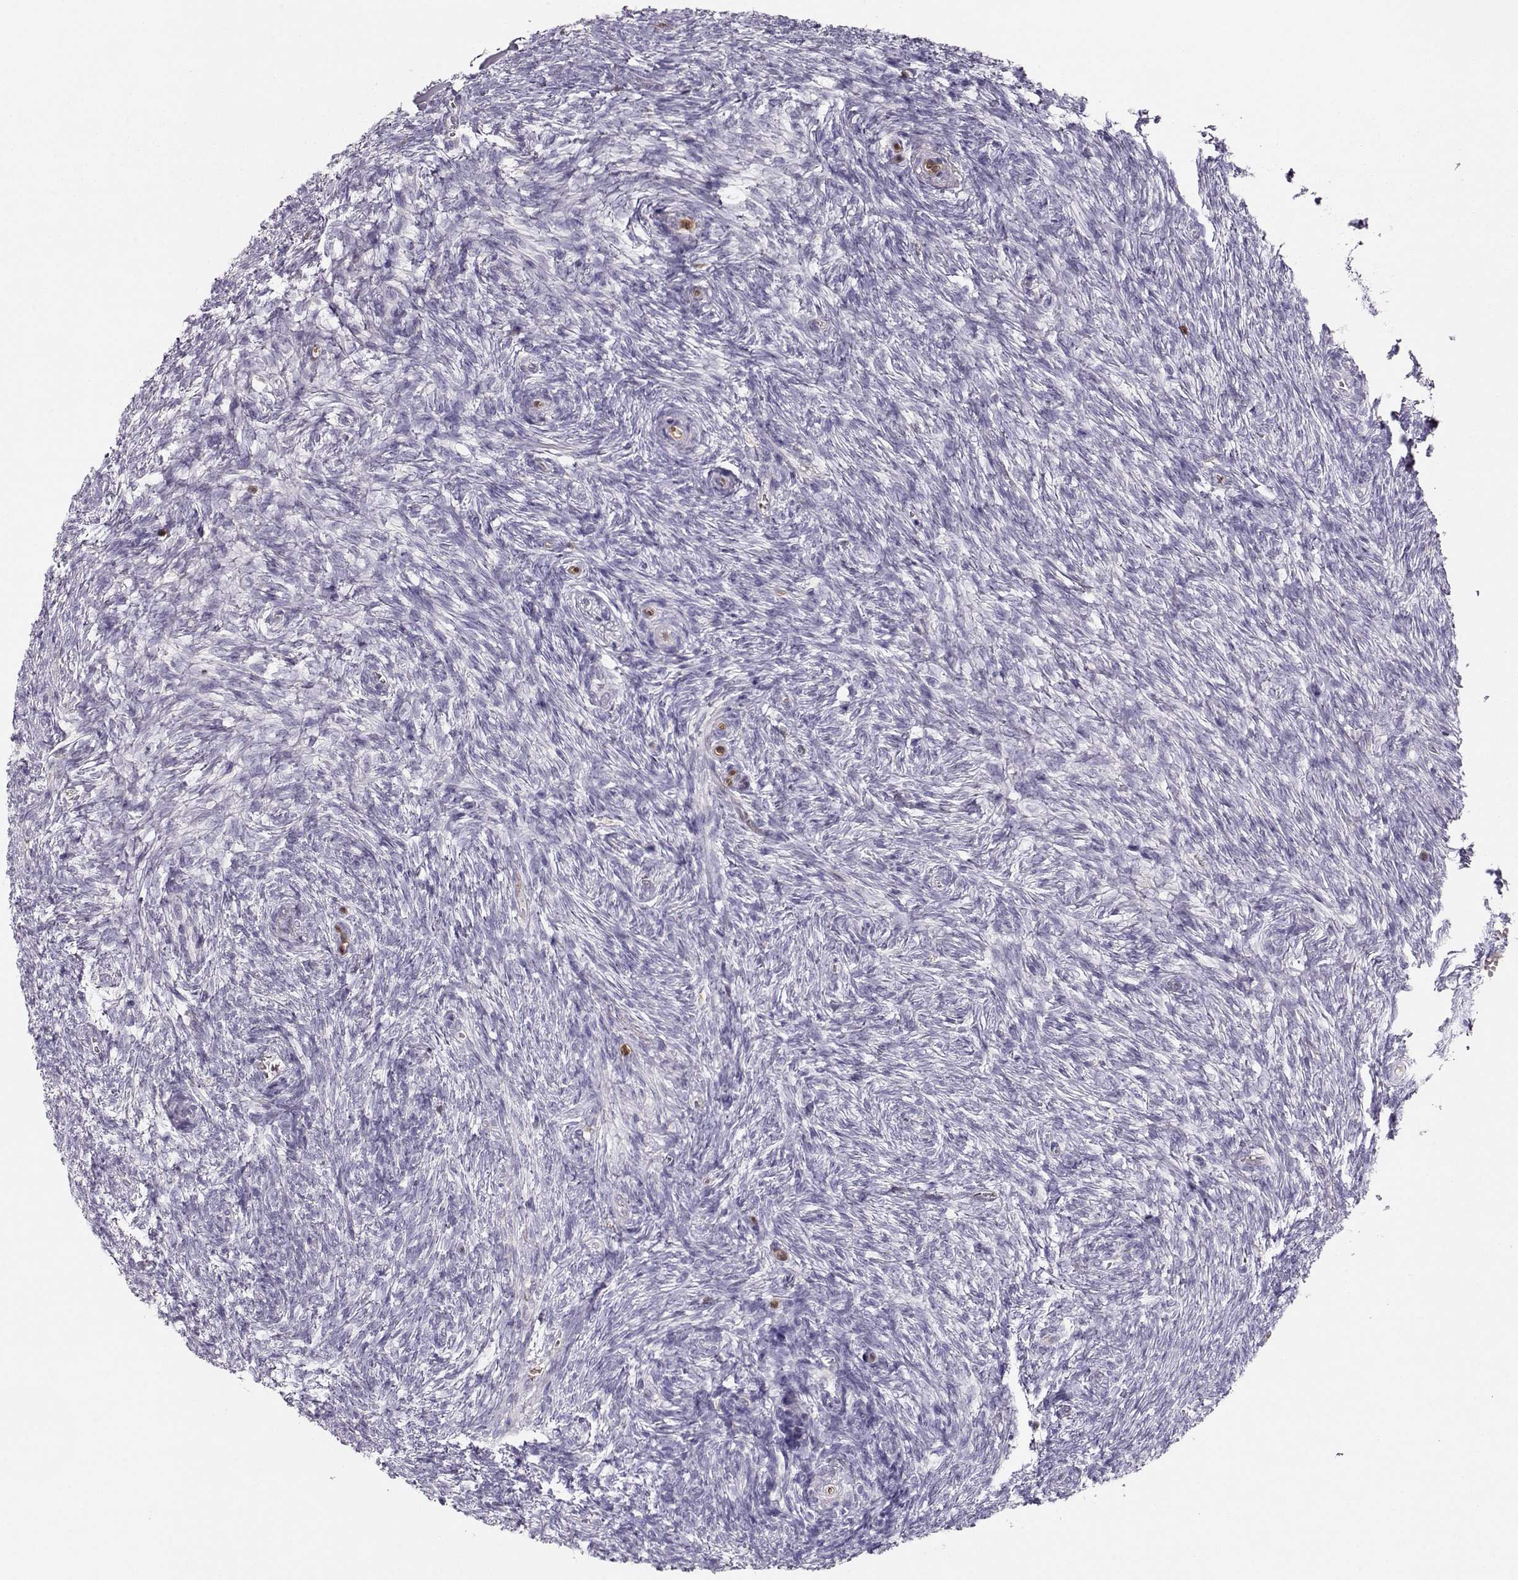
{"staining": {"intensity": "negative", "quantity": "none", "location": "none"}, "tissue": "ovary", "cell_type": "Follicle cells", "image_type": "normal", "snomed": [{"axis": "morphology", "description": "Normal tissue, NOS"}, {"axis": "topography", "description": "Ovary"}], "caption": "IHC of unremarkable ovary exhibits no expression in follicle cells.", "gene": "PNP", "patient": {"sex": "female", "age": 43}}